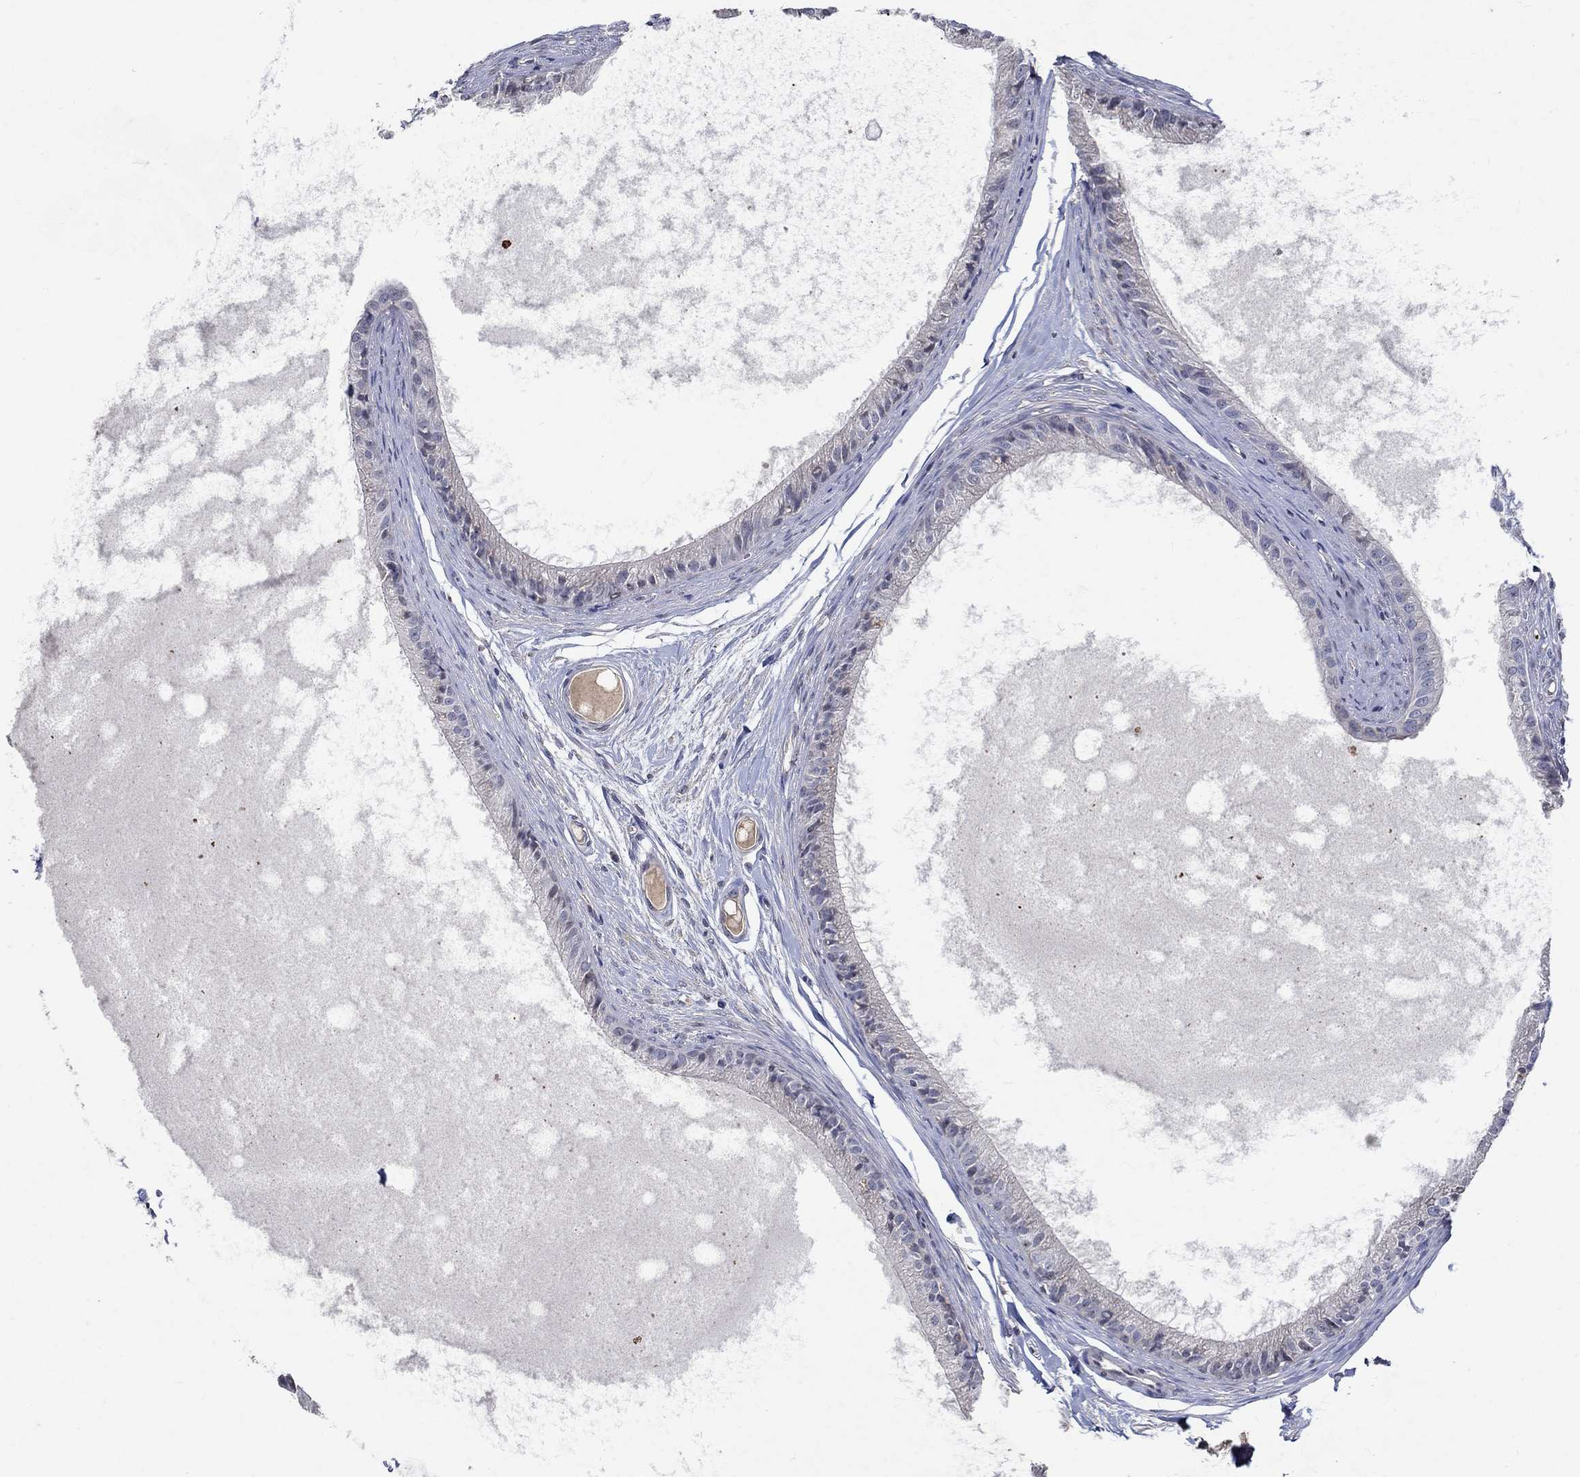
{"staining": {"intensity": "negative", "quantity": "none", "location": "none"}, "tissue": "epididymis", "cell_type": "Glandular cells", "image_type": "normal", "snomed": [{"axis": "morphology", "description": "Normal tissue, NOS"}, {"axis": "topography", "description": "Epididymis"}], "caption": "The immunohistochemistry photomicrograph has no significant expression in glandular cells of epididymis.", "gene": "TMEM169", "patient": {"sex": "male", "age": 51}}